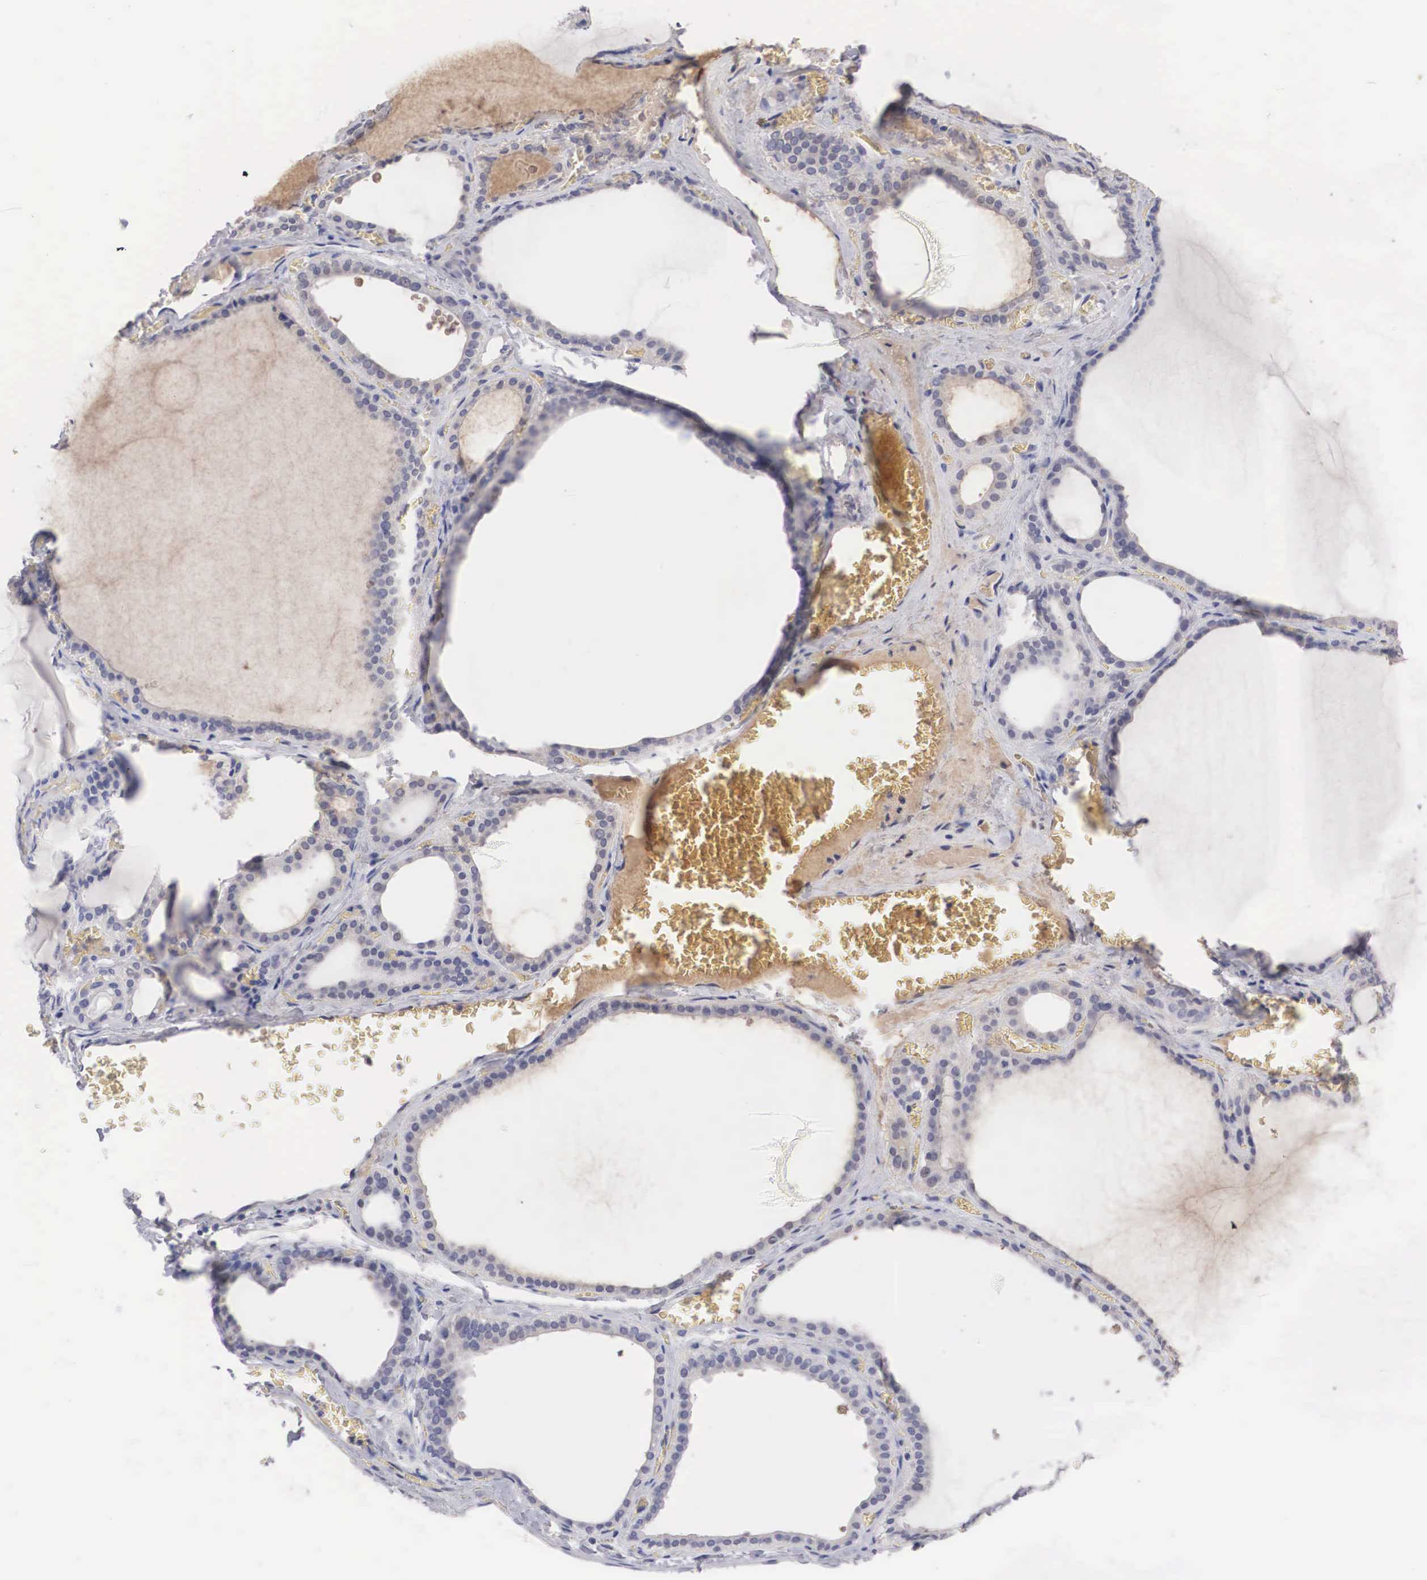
{"staining": {"intensity": "weak", "quantity": "25%-75%", "location": "cytoplasmic/membranous"}, "tissue": "thyroid gland", "cell_type": "Glandular cells", "image_type": "normal", "snomed": [{"axis": "morphology", "description": "Normal tissue, NOS"}, {"axis": "topography", "description": "Thyroid gland"}], "caption": "DAB (3,3'-diaminobenzidine) immunohistochemical staining of unremarkable thyroid gland demonstrates weak cytoplasmic/membranous protein positivity in about 25%-75% of glandular cells. The staining was performed using DAB to visualize the protein expression in brown, while the nuclei were stained in blue with hematoxylin (Magnification: 20x).", "gene": "ABHD4", "patient": {"sex": "female", "age": 55}}